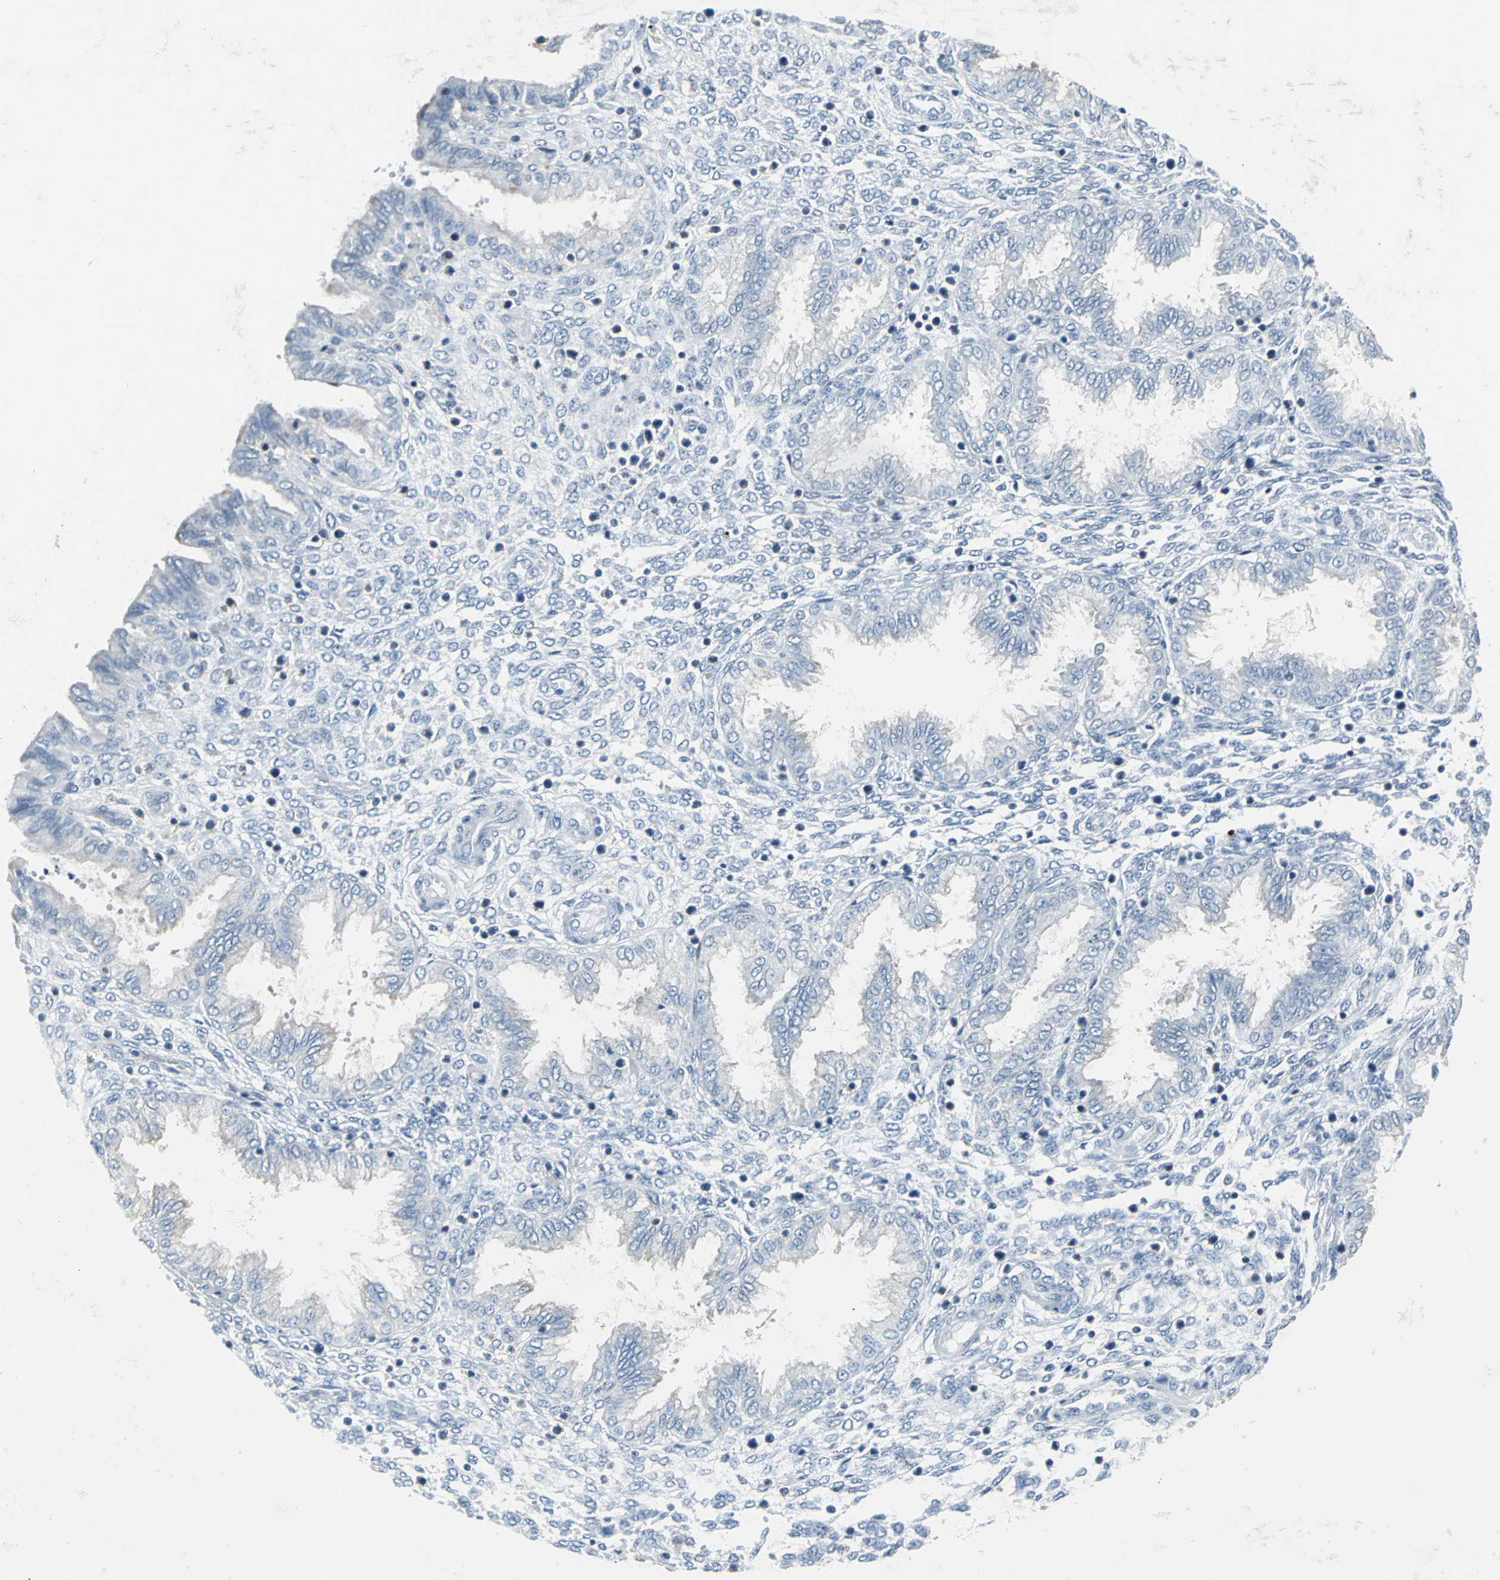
{"staining": {"intensity": "negative", "quantity": "none", "location": "none"}, "tissue": "endometrium", "cell_type": "Cells in endometrial stroma", "image_type": "normal", "snomed": [{"axis": "morphology", "description": "Normal tissue, NOS"}, {"axis": "topography", "description": "Endometrium"}], "caption": "Immunohistochemistry (IHC) histopathology image of unremarkable endometrium stained for a protein (brown), which displays no positivity in cells in endometrial stroma.", "gene": "IQGAP2", "patient": {"sex": "female", "age": 33}}